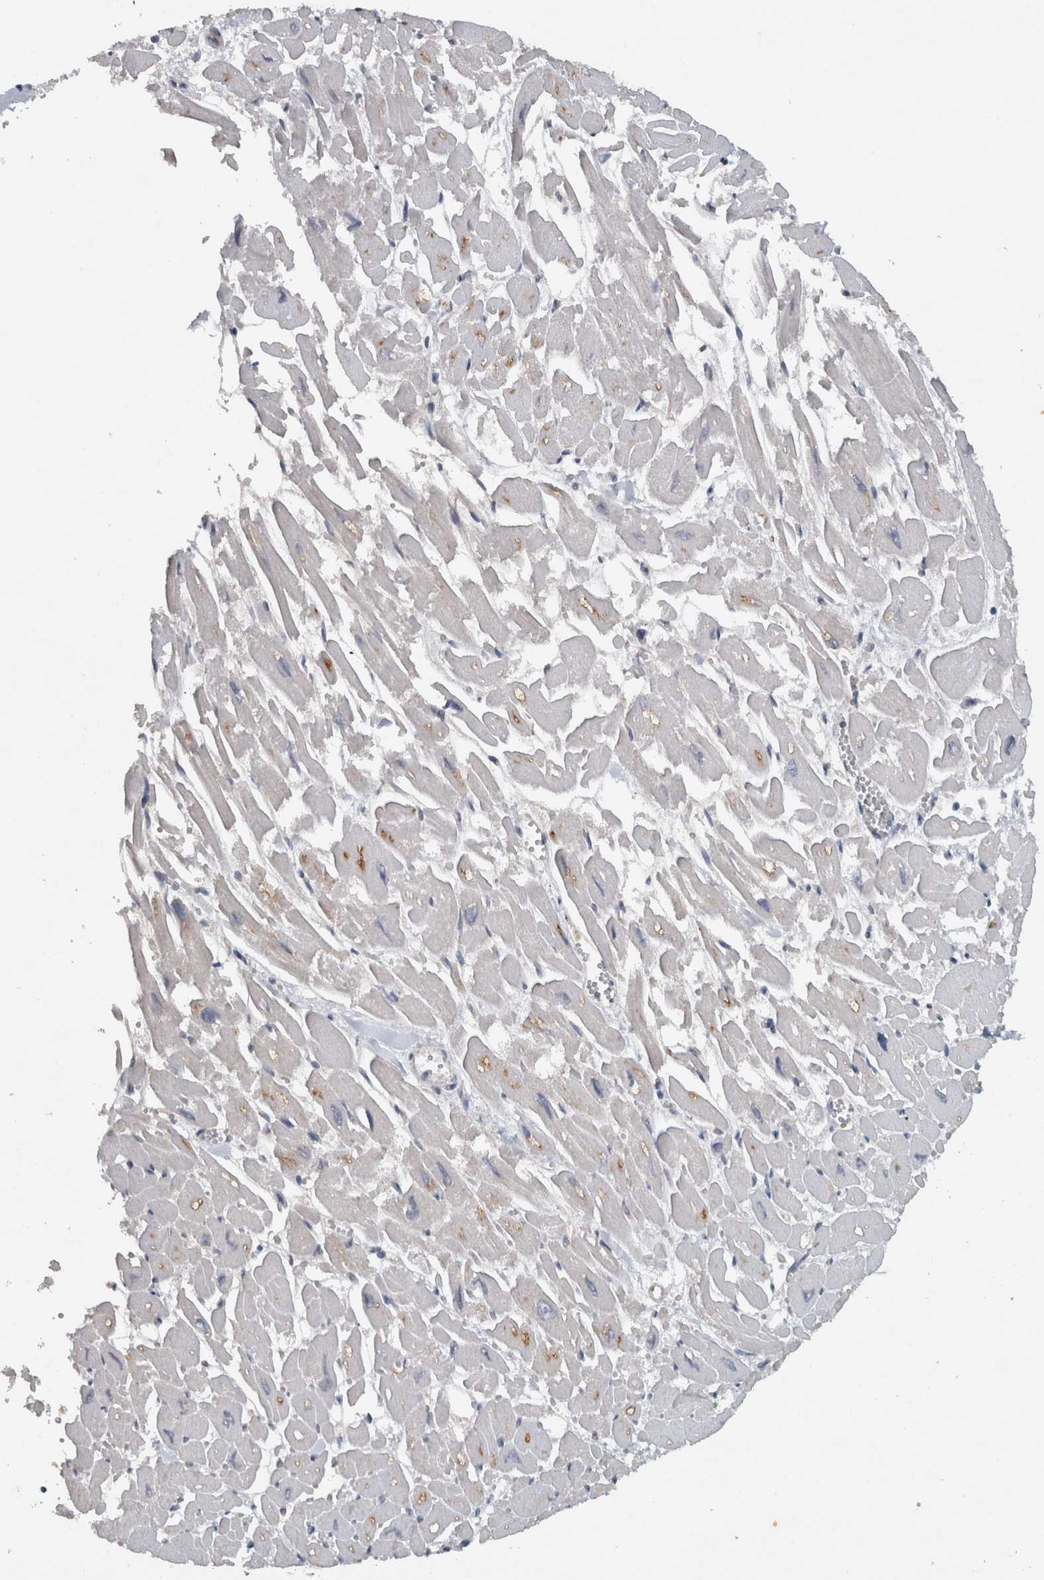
{"staining": {"intensity": "negative", "quantity": "none", "location": "none"}, "tissue": "heart muscle", "cell_type": "Cardiomyocytes", "image_type": "normal", "snomed": [{"axis": "morphology", "description": "Normal tissue, NOS"}, {"axis": "topography", "description": "Heart"}], "caption": "DAB (3,3'-diaminobenzidine) immunohistochemical staining of benign heart muscle demonstrates no significant staining in cardiomyocytes.", "gene": "HEXD", "patient": {"sex": "male", "age": 54}}